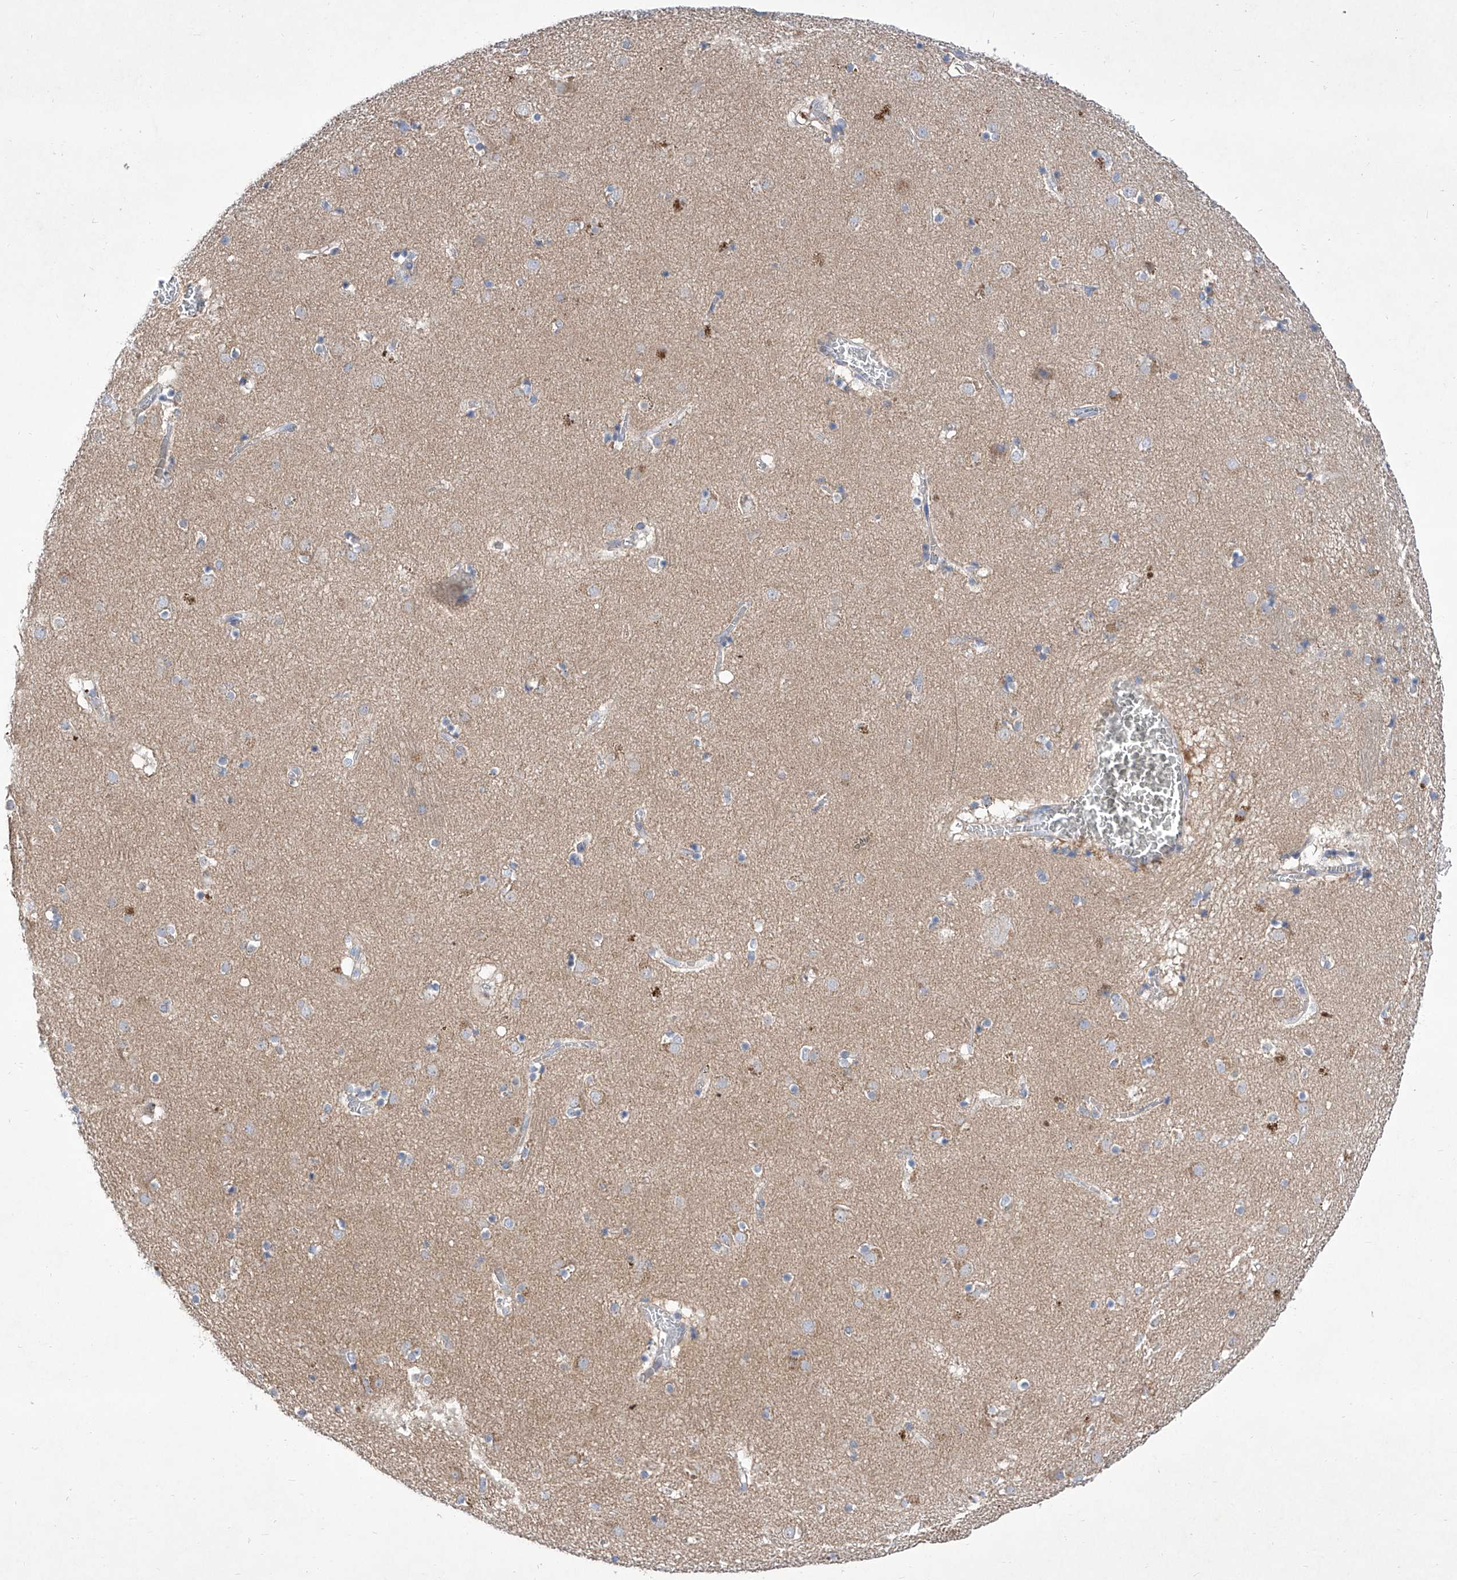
{"staining": {"intensity": "negative", "quantity": "none", "location": "none"}, "tissue": "caudate", "cell_type": "Glial cells", "image_type": "normal", "snomed": [{"axis": "morphology", "description": "Normal tissue, NOS"}, {"axis": "topography", "description": "Lateral ventricle wall"}], "caption": "Human caudate stained for a protein using immunohistochemistry displays no positivity in glial cells.", "gene": "SRBD1", "patient": {"sex": "male", "age": 70}}